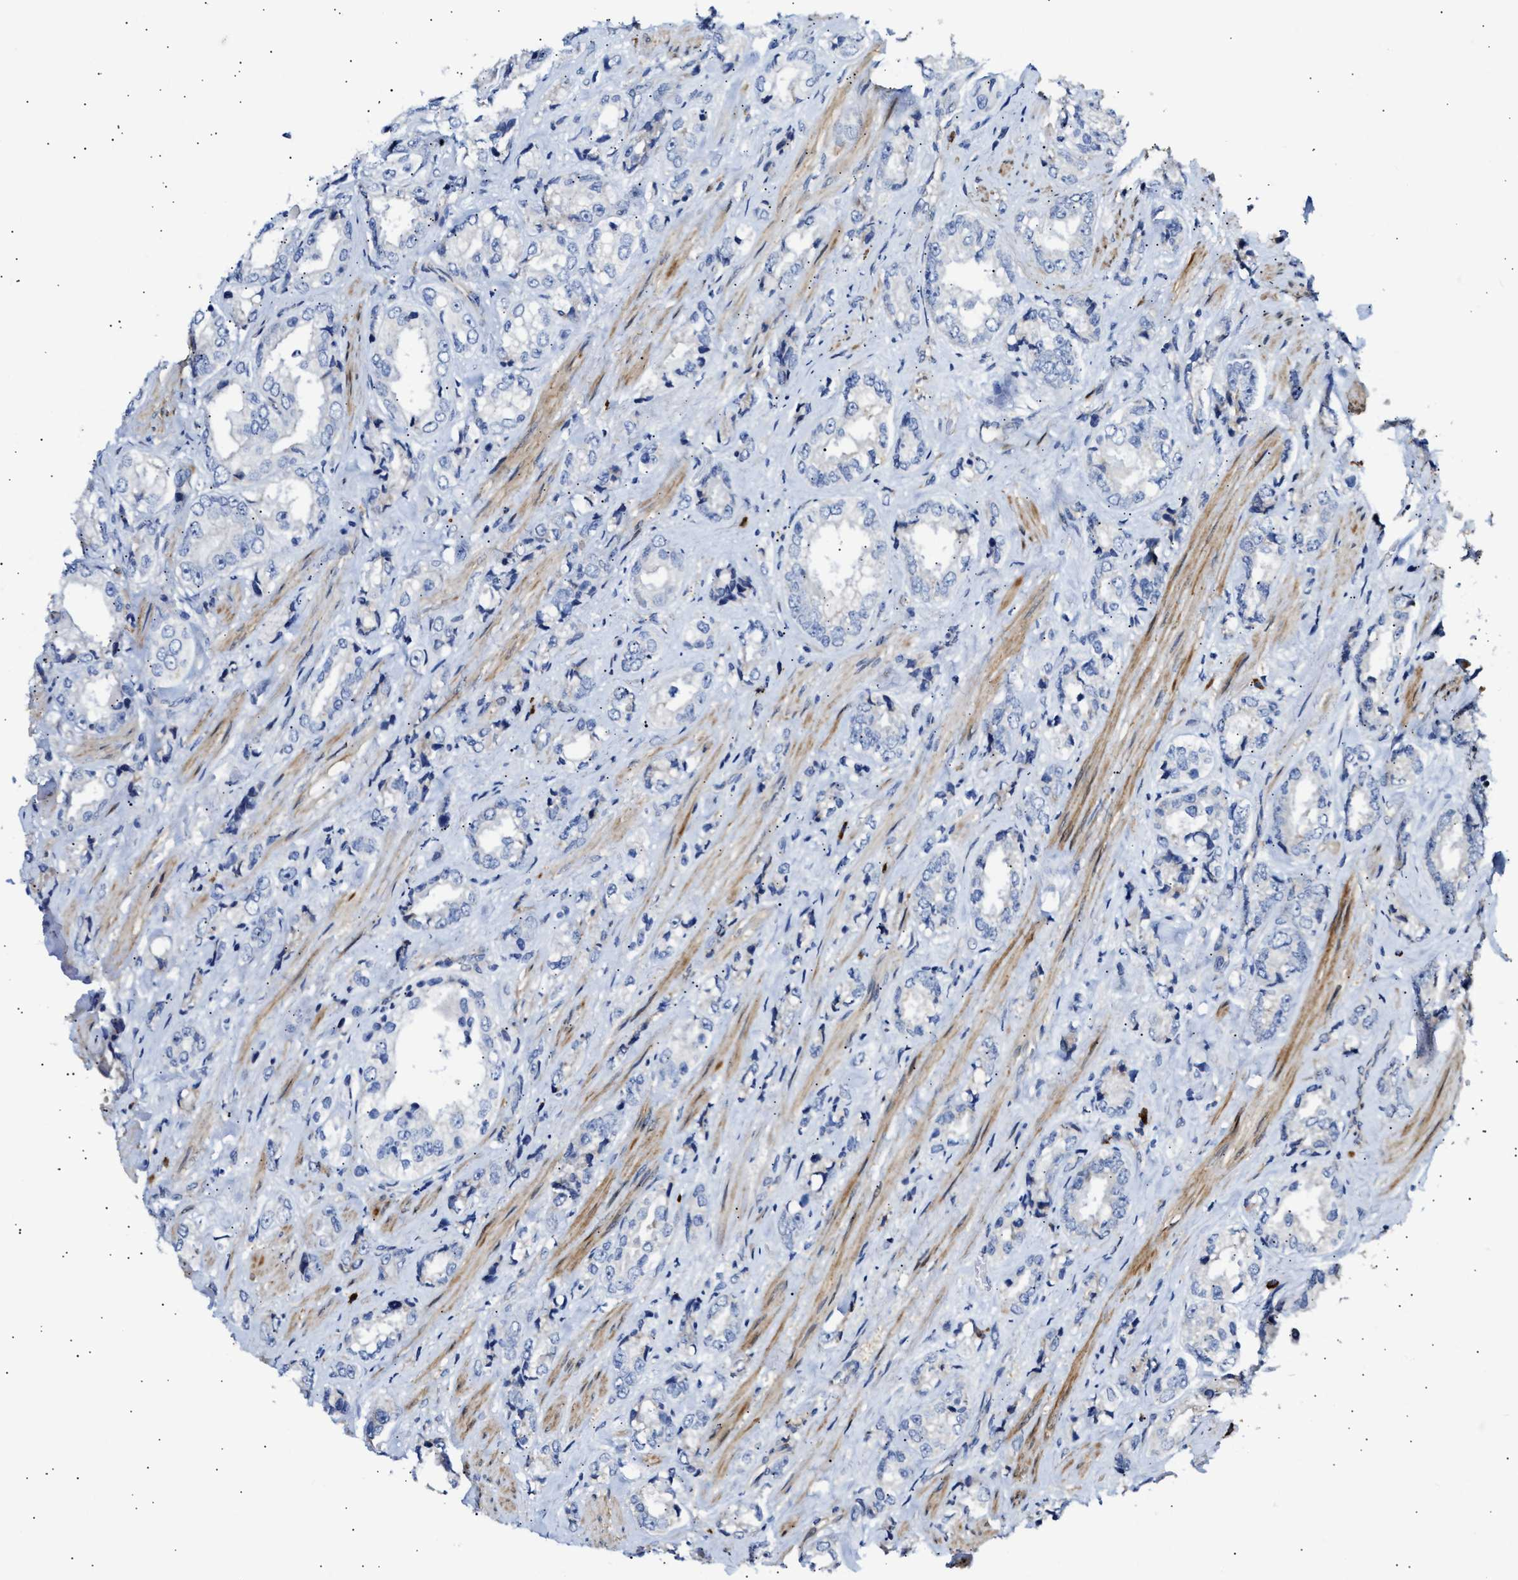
{"staining": {"intensity": "negative", "quantity": "none", "location": "none"}, "tissue": "prostate cancer", "cell_type": "Tumor cells", "image_type": "cancer", "snomed": [{"axis": "morphology", "description": "Adenocarcinoma, High grade"}, {"axis": "topography", "description": "Prostate"}], "caption": "Immunohistochemical staining of human prostate cancer shows no significant expression in tumor cells.", "gene": "FHL1", "patient": {"sex": "male", "age": 61}}